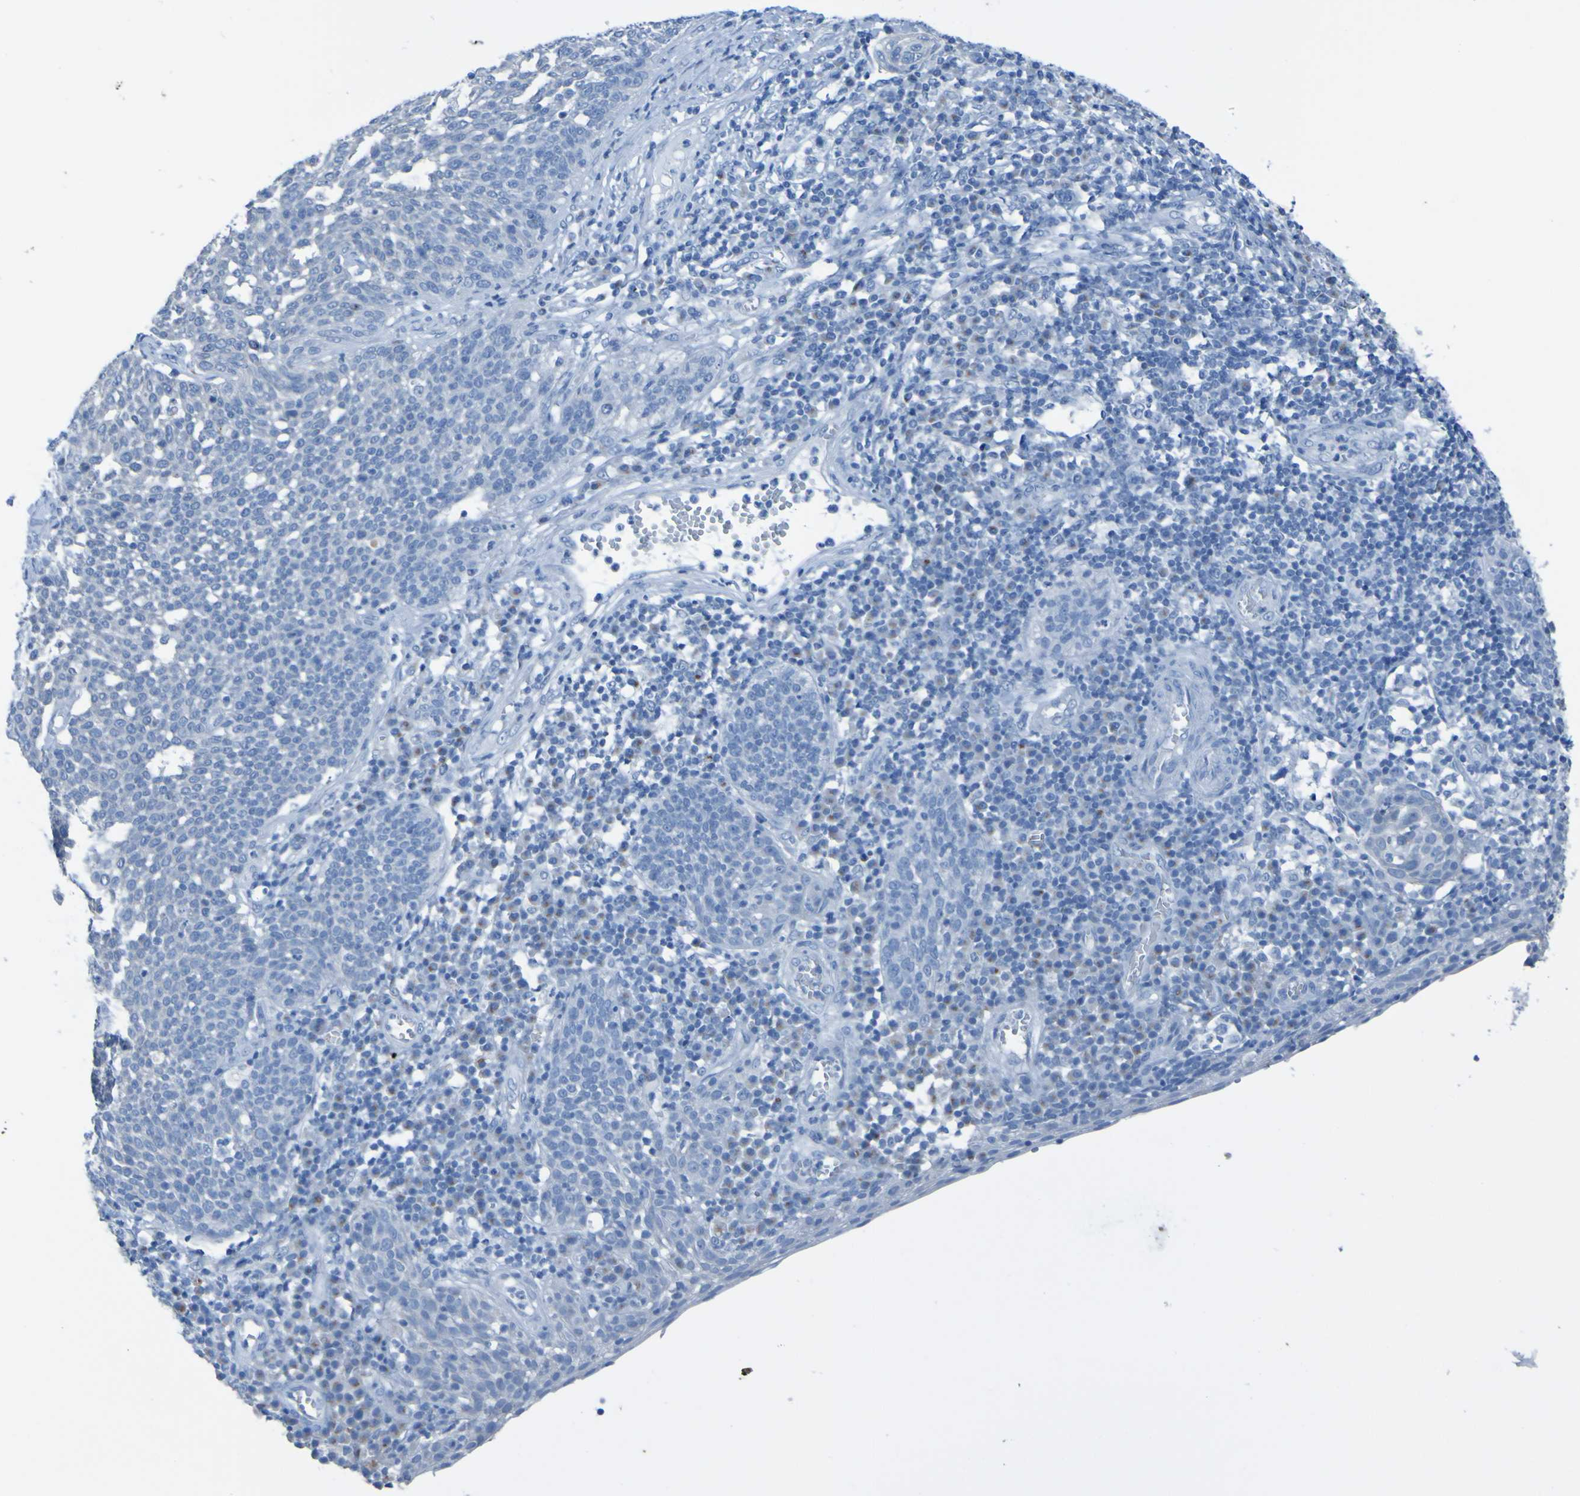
{"staining": {"intensity": "negative", "quantity": "none", "location": "none"}, "tissue": "cervical cancer", "cell_type": "Tumor cells", "image_type": "cancer", "snomed": [{"axis": "morphology", "description": "Squamous cell carcinoma, NOS"}, {"axis": "topography", "description": "Cervix"}], "caption": "The photomicrograph exhibits no significant expression in tumor cells of squamous cell carcinoma (cervical).", "gene": "ACMSD", "patient": {"sex": "female", "age": 34}}